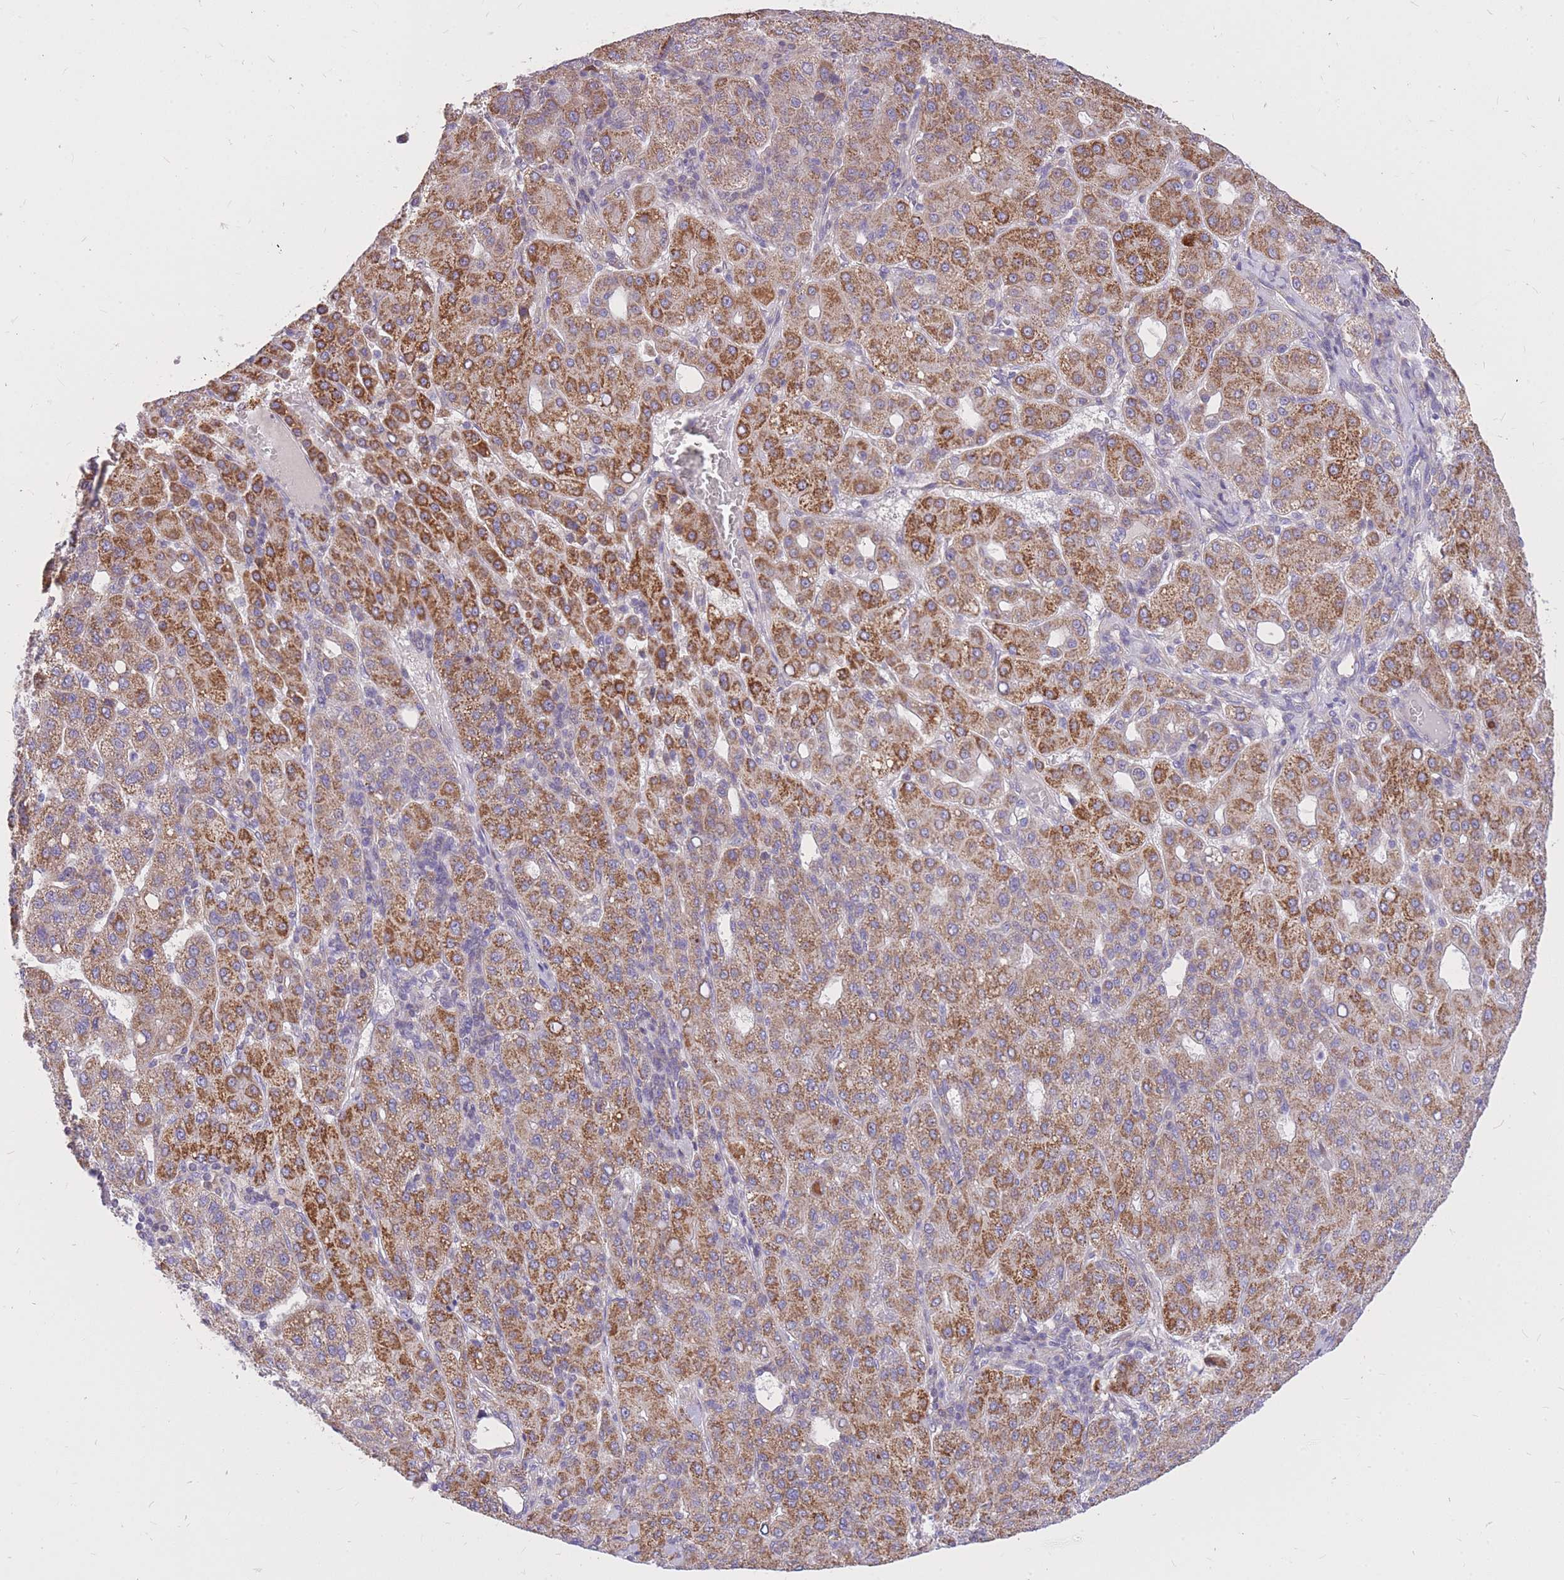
{"staining": {"intensity": "moderate", "quantity": ">75%", "location": "cytoplasmic/membranous"}, "tissue": "liver cancer", "cell_type": "Tumor cells", "image_type": "cancer", "snomed": [{"axis": "morphology", "description": "Carcinoma, Hepatocellular, NOS"}, {"axis": "topography", "description": "Liver"}], "caption": "Moderate cytoplasmic/membranous protein expression is seen in about >75% of tumor cells in liver cancer (hepatocellular carcinoma).", "gene": "TOPAZ1", "patient": {"sex": "male", "age": 65}}